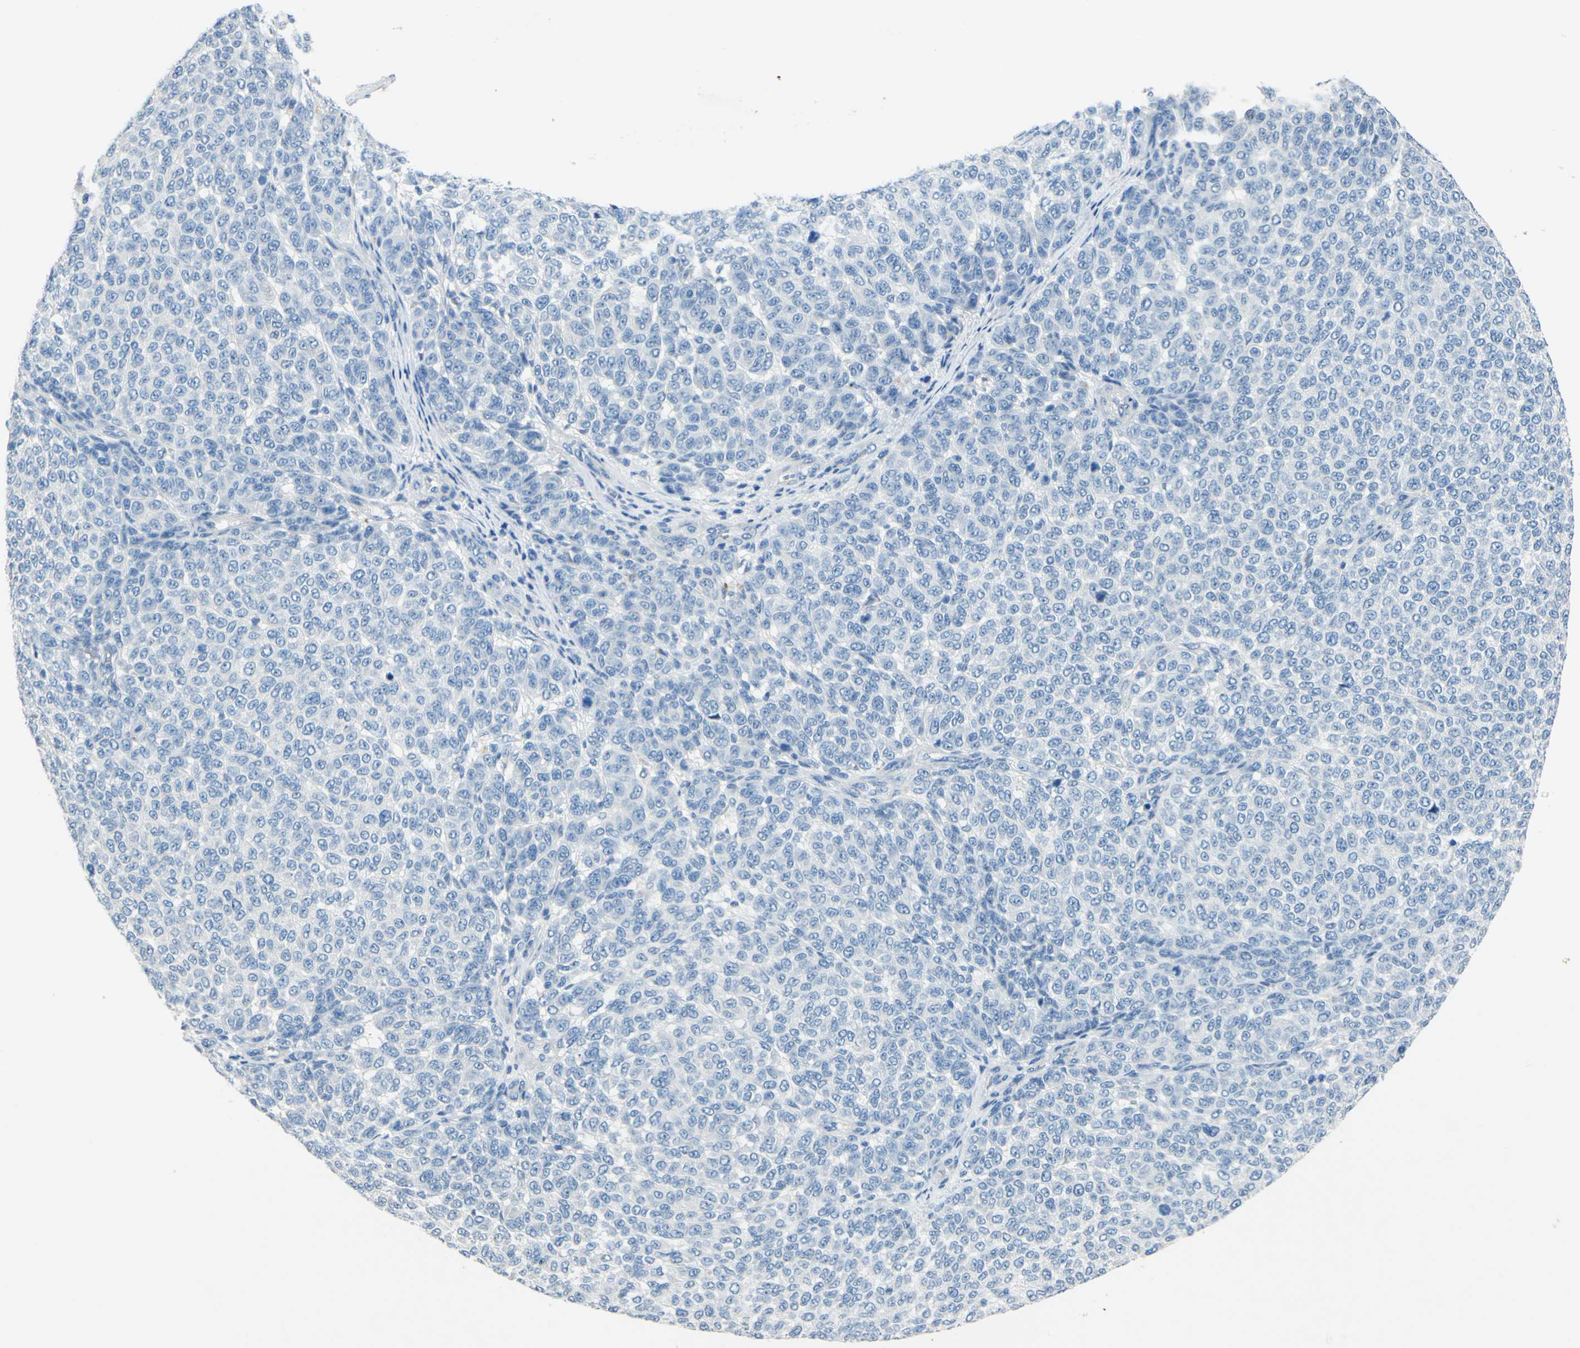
{"staining": {"intensity": "negative", "quantity": "none", "location": "none"}, "tissue": "melanoma", "cell_type": "Tumor cells", "image_type": "cancer", "snomed": [{"axis": "morphology", "description": "Malignant melanoma, NOS"}, {"axis": "topography", "description": "Skin"}], "caption": "There is no significant staining in tumor cells of malignant melanoma.", "gene": "CDH10", "patient": {"sex": "male", "age": 59}}